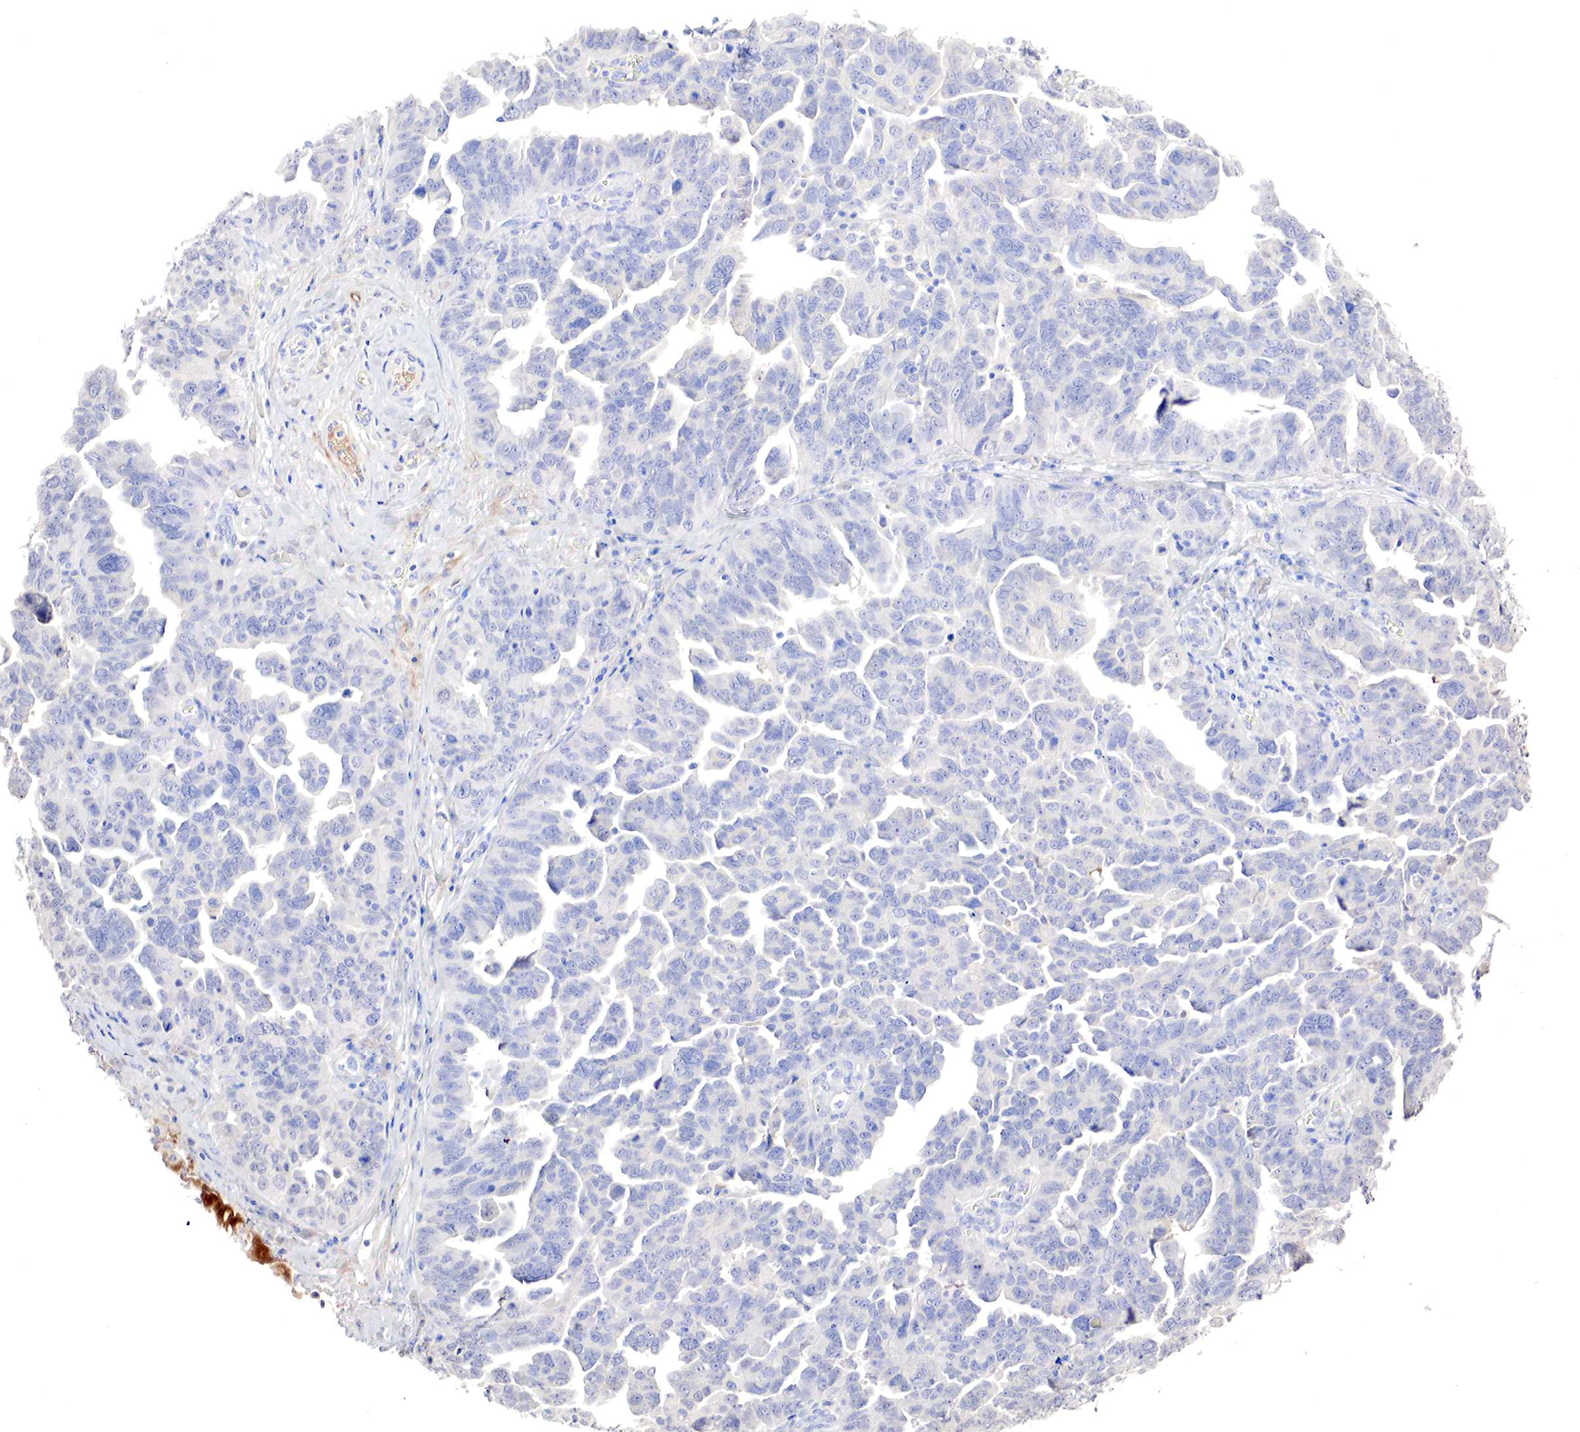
{"staining": {"intensity": "negative", "quantity": "none", "location": "none"}, "tissue": "ovarian cancer", "cell_type": "Tumor cells", "image_type": "cancer", "snomed": [{"axis": "morphology", "description": "Cystadenocarcinoma, serous, NOS"}, {"axis": "topography", "description": "Ovary"}], "caption": "Immunohistochemical staining of human ovarian cancer (serous cystadenocarcinoma) exhibits no significant staining in tumor cells. Nuclei are stained in blue.", "gene": "GATA1", "patient": {"sex": "female", "age": 64}}